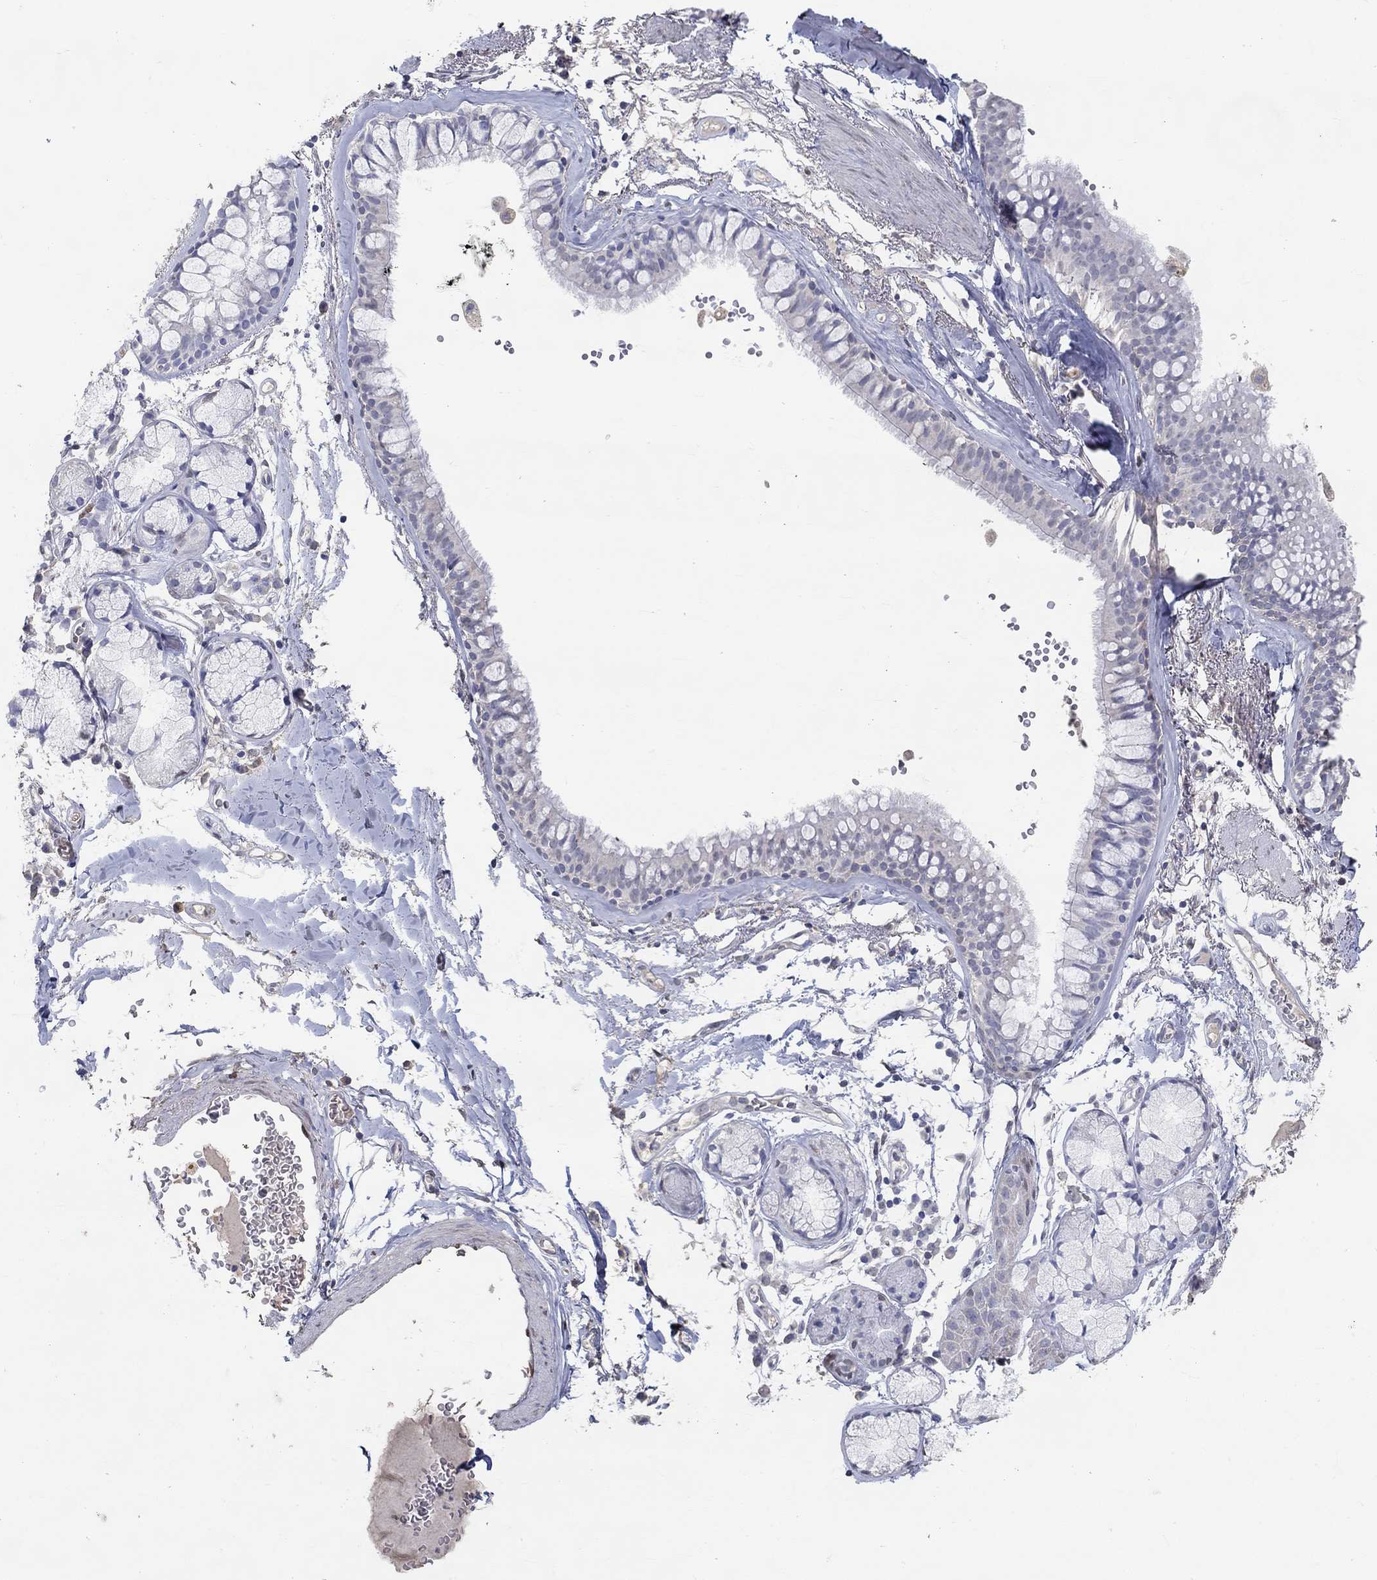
{"staining": {"intensity": "negative", "quantity": "none", "location": "none"}, "tissue": "bronchus", "cell_type": "Respiratory epithelial cells", "image_type": "normal", "snomed": [{"axis": "morphology", "description": "Normal tissue, NOS"}, {"axis": "morphology", "description": "Squamous cell carcinoma, NOS"}, {"axis": "topography", "description": "Cartilage tissue"}, {"axis": "topography", "description": "Bronchus"}], "caption": "This is a photomicrograph of immunohistochemistry (IHC) staining of benign bronchus, which shows no staining in respiratory epithelial cells.", "gene": "FGF2", "patient": {"sex": "male", "age": 72}}